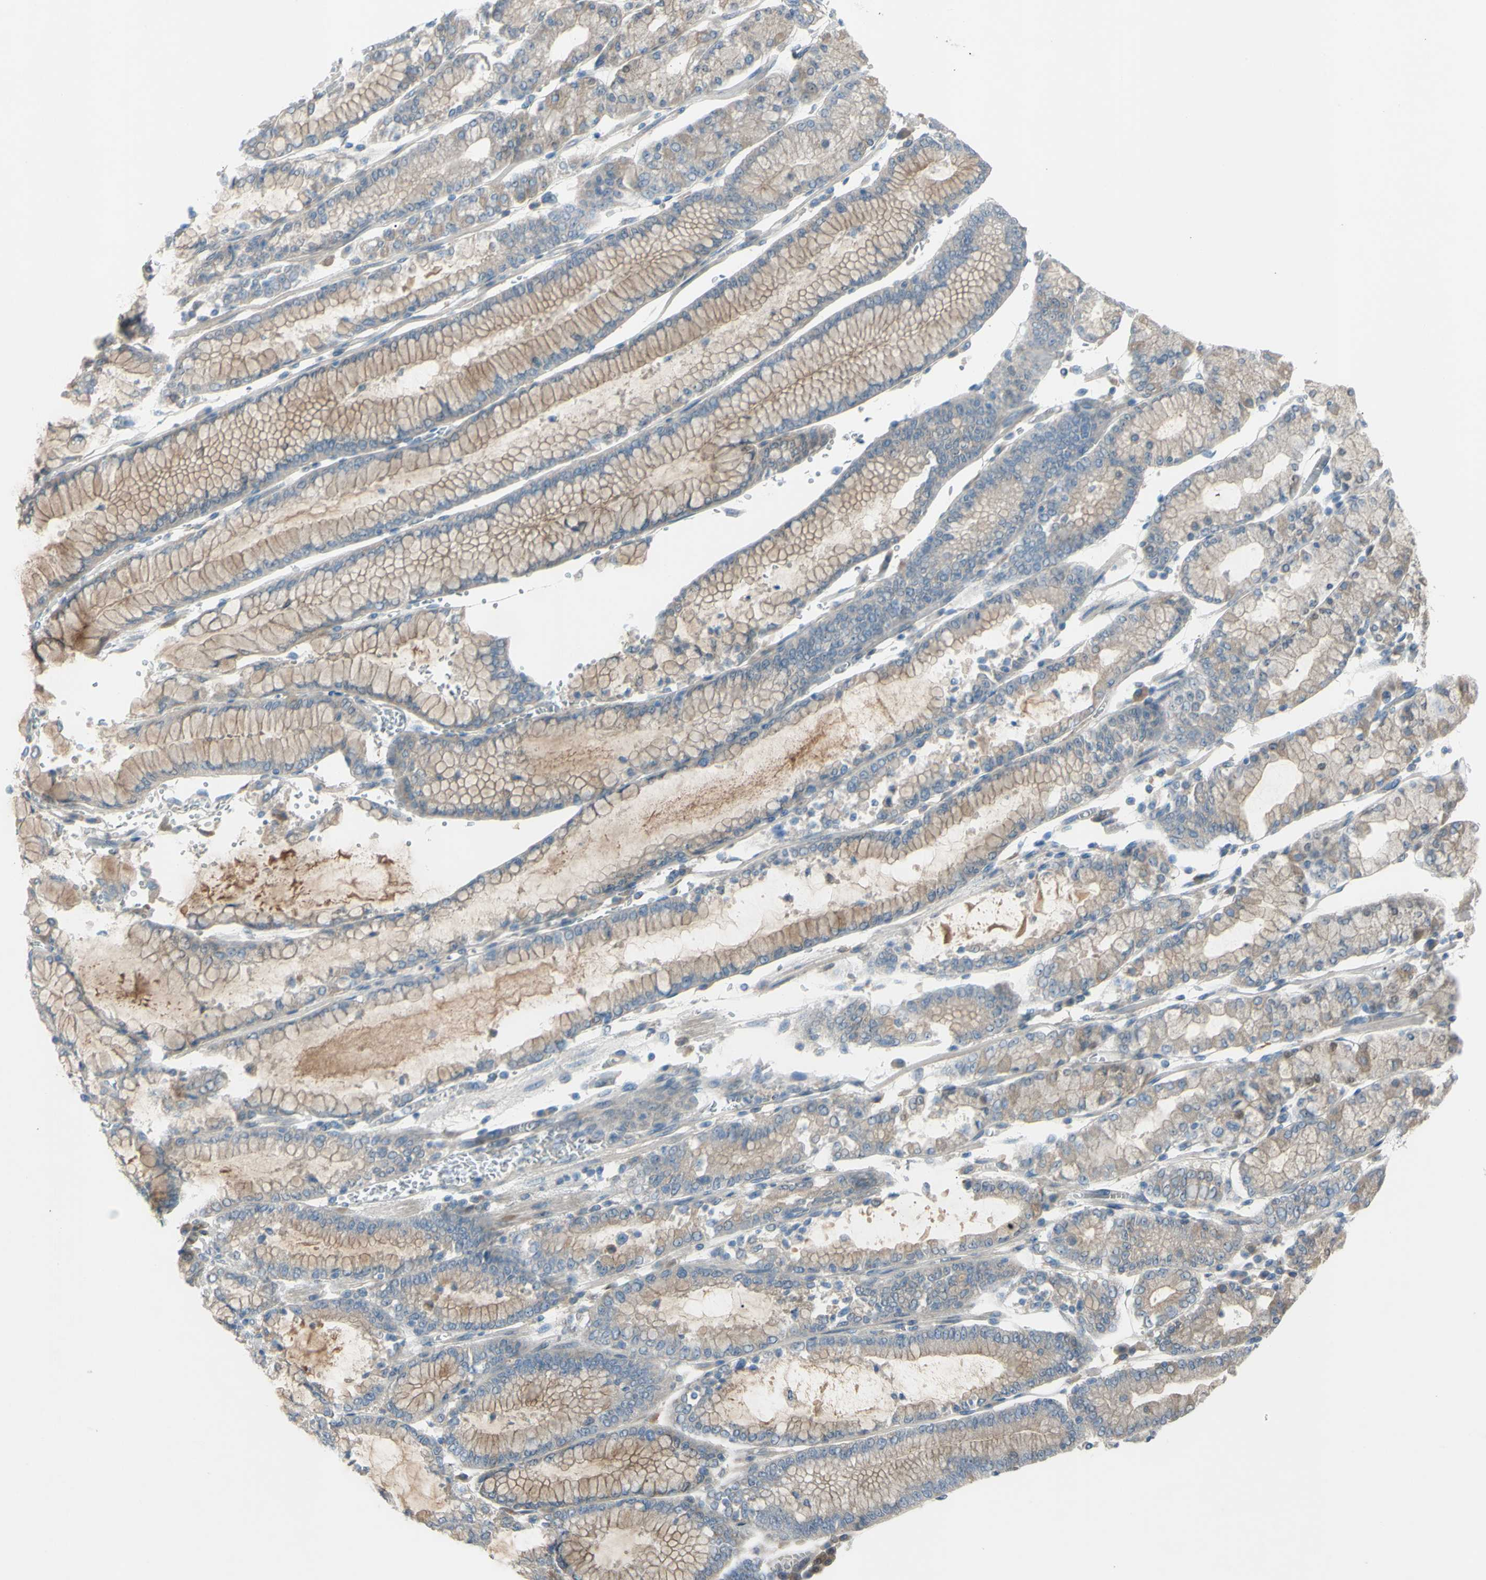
{"staining": {"intensity": "weak", "quantity": "25%-75%", "location": "cytoplasmic/membranous"}, "tissue": "stomach cancer", "cell_type": "Tumor cells", "image_type": "cancer", "snomed": [{"axis": "morphology", "description": "Normal tissue, NOS"}, {"axis": "morphology", "description": "Adenocarcinoma, NOS"}, {"axis": "topography", "description": "Stomach, upper"}, {"axis": "topography", "description": "Stomach"}], "caption": "Stomach adenocarcinoma stained with immunohistochemistry displays weak cytoplasmic/membranous expression in approximately 25%-75% of tumor cells.", "gene": "ATRN", "patient": {"sex": "male", "age": 76}}